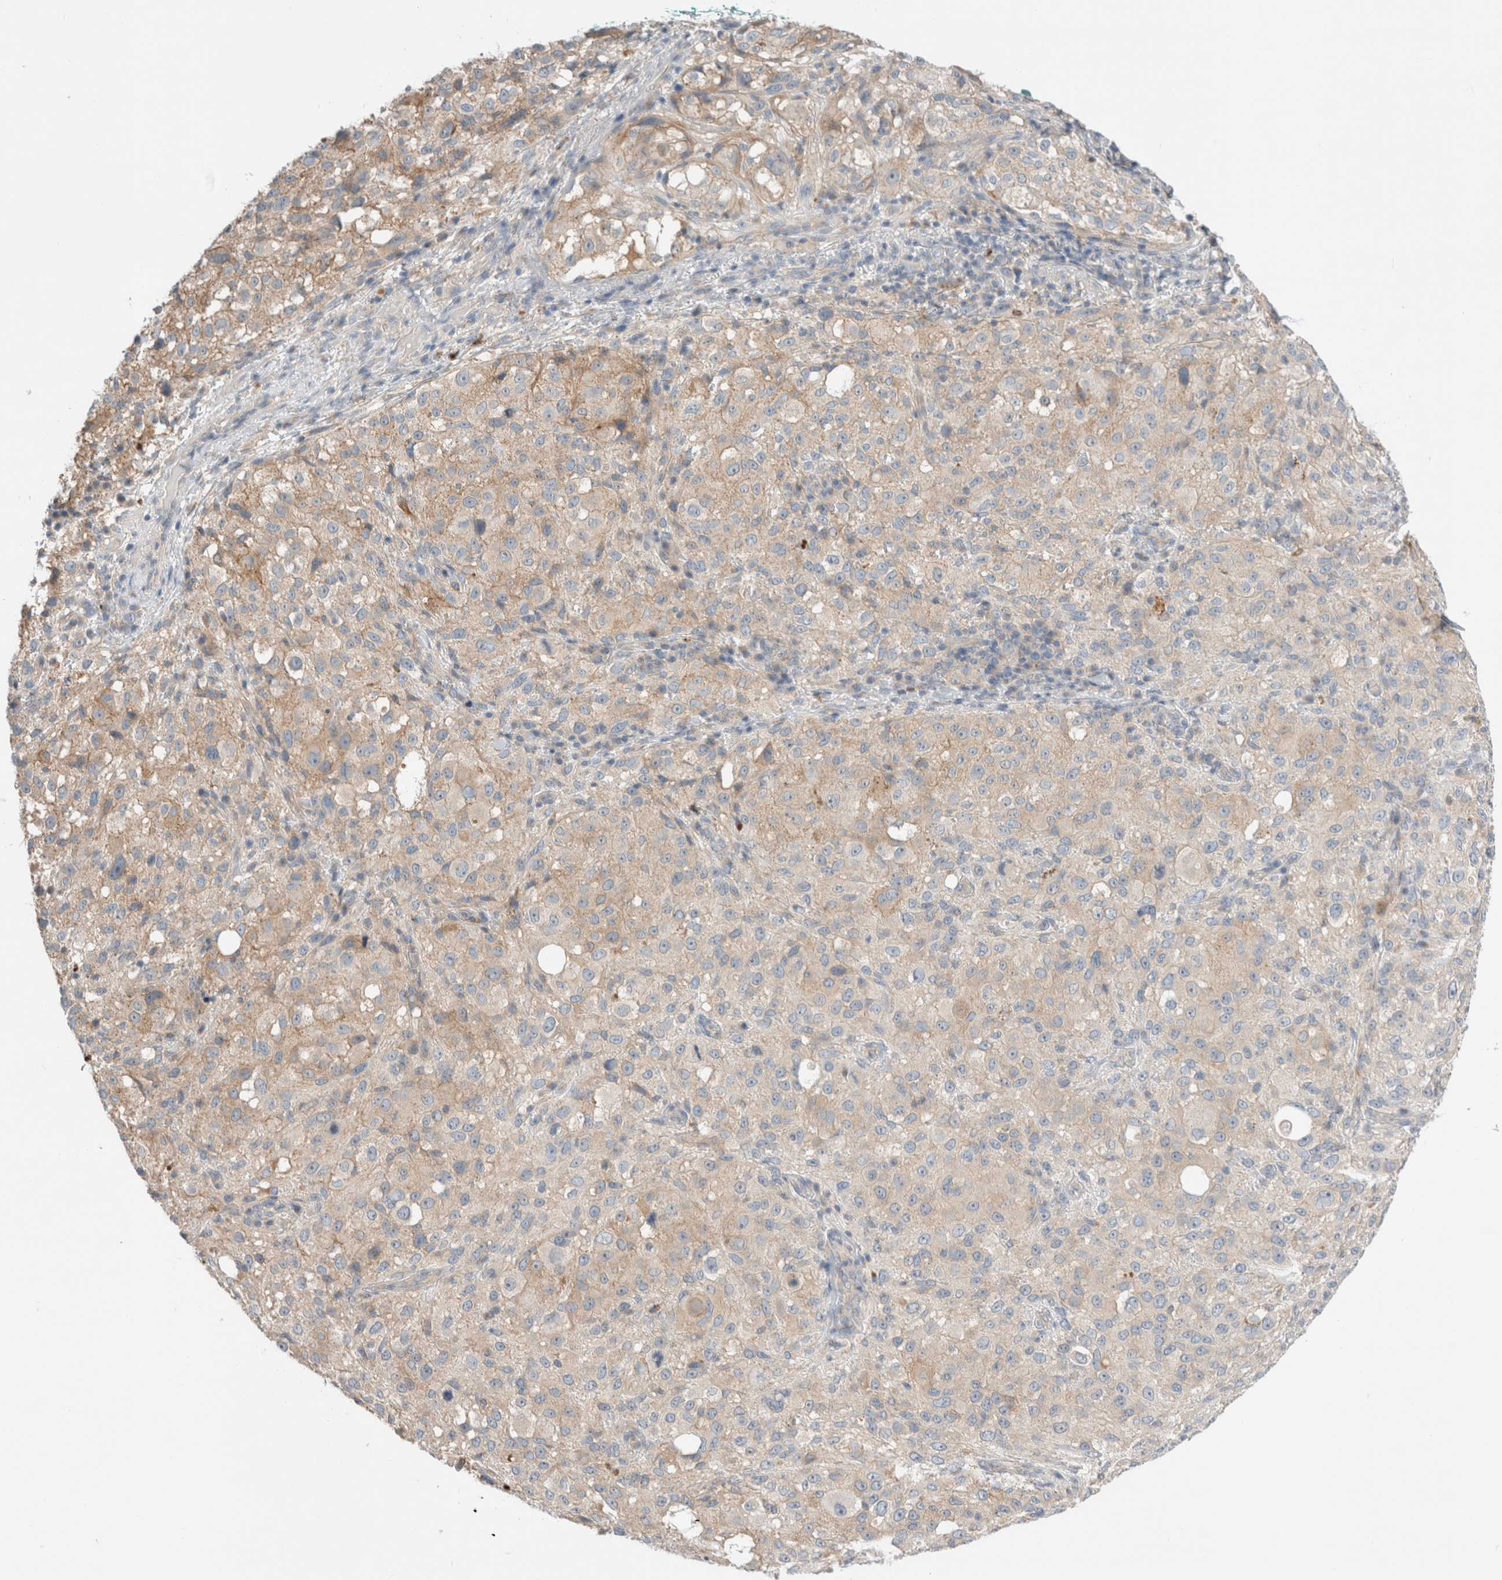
{"staining": {"intensity": "weak", "quantity": "25%-75%", "location": "cytoplasmic/membranous"}, "tissue": "melanoma", "cell_type": "Tumor cells", "image_type": "cancer", "snomed": [{"axis": "morphology", "description": "Necrosis, NOS"}, {"axis": "morphology", "description": "Malignant melanoma, NOS"}, {"axis": "topography", "description": "Skin"}], "caption": "A photomicrograph showing weak cytoplasmic/membranous staining in about 25%-75% of tumor cells in malignant melanoma, as visualized by brown immunohistochemical staining.", "gene": "SDR16C5", "patient": {"sex": "female", "age": 87}}